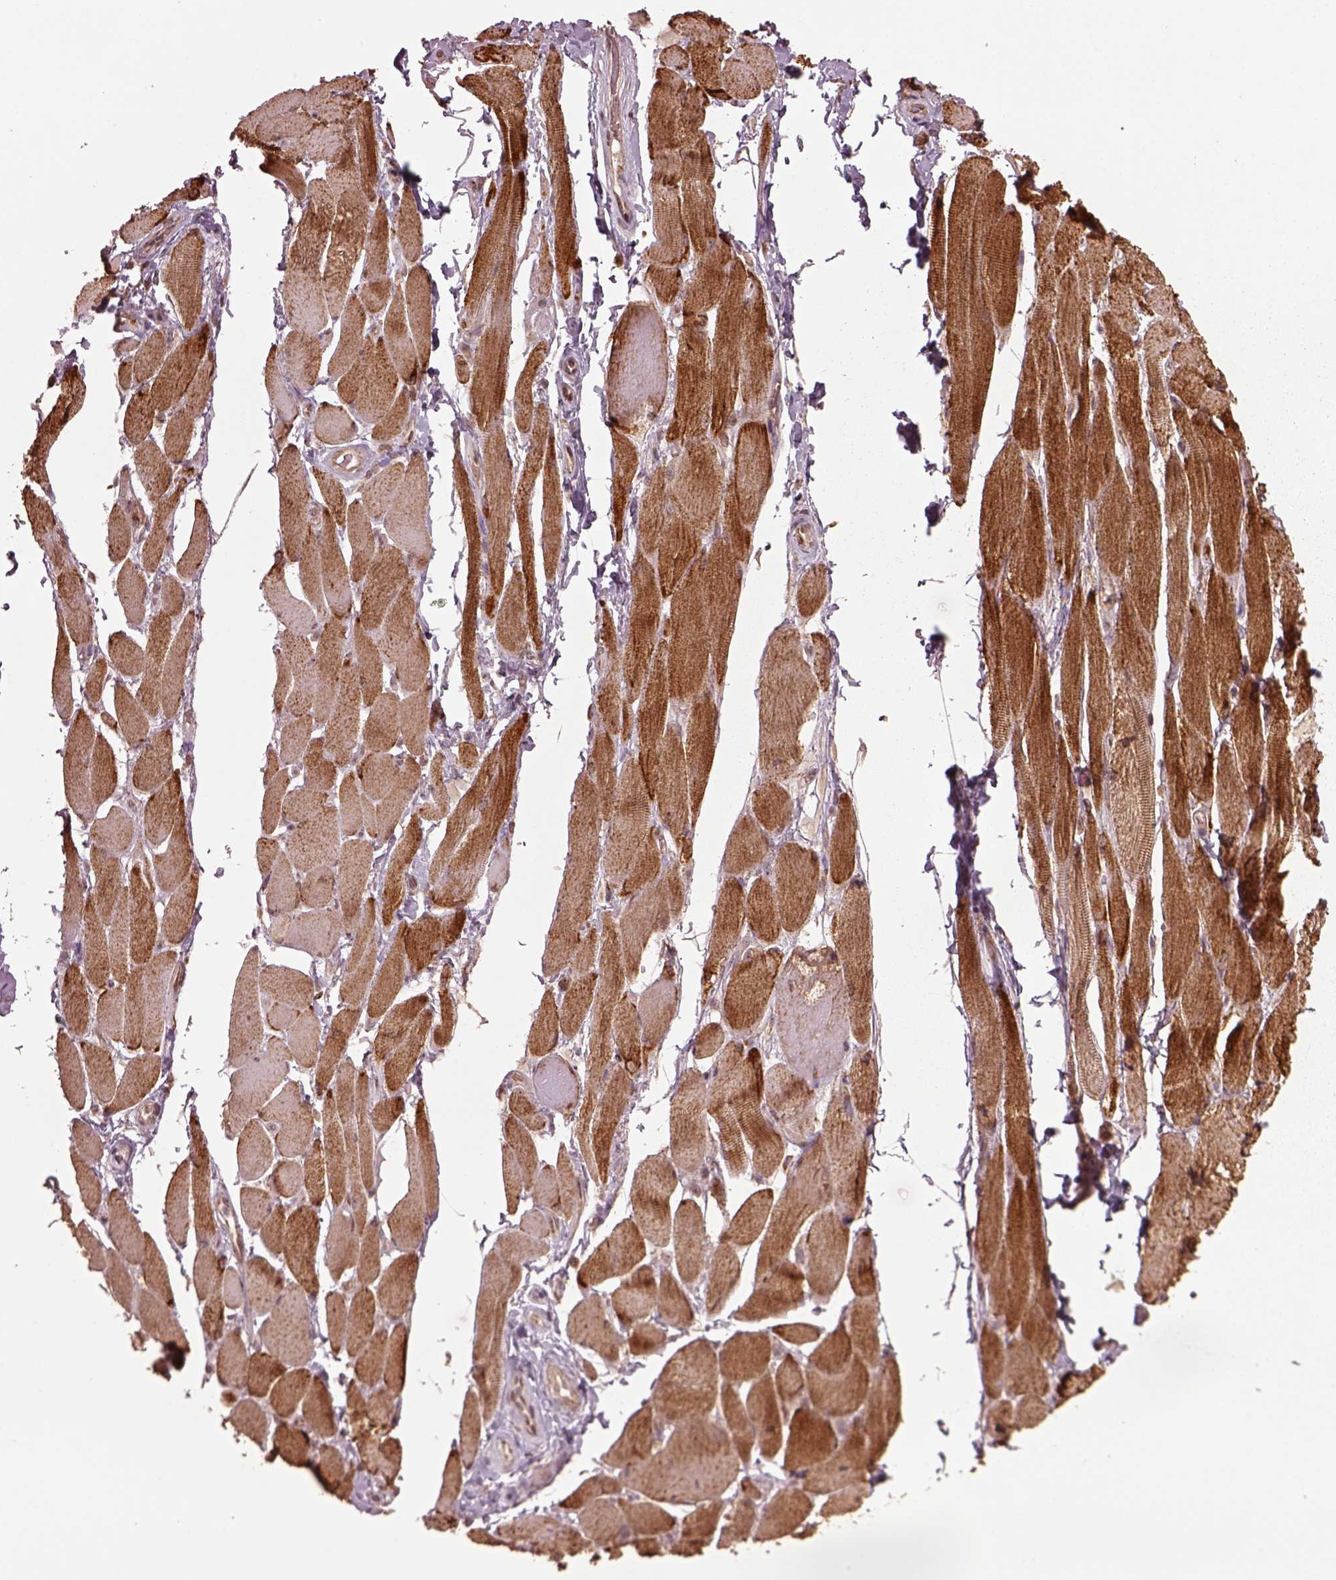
{"staining": {"intensity": "strong", "quantity": "25%-75%", "location": "cytoplasmic/membranous"}, "tissue": "skeletal muscle", "cell_type": "Myocytes", "image_type": "normal", "snomed": [{"axis": "morphology", "description": "Normal tissue, NOS"}, {"axis": "topography", "description": "Skeletal muscle"}, {"axis": "topography", "description": "Anal"}, {"axis": "topography", "description": "Peripheral nerve tissue"}], "caption": "Immunohistochemical staining of unremarkable skeletal muscle shows 25%-75% levels of strong cytoplasmic/membranous protein staining in about 25%-75% of myocytes. (Brightfield microscopy of DAB IHC at high magnification).", "gene": "SEL1L3", "patient": {"sex": "male", "age": 53}}